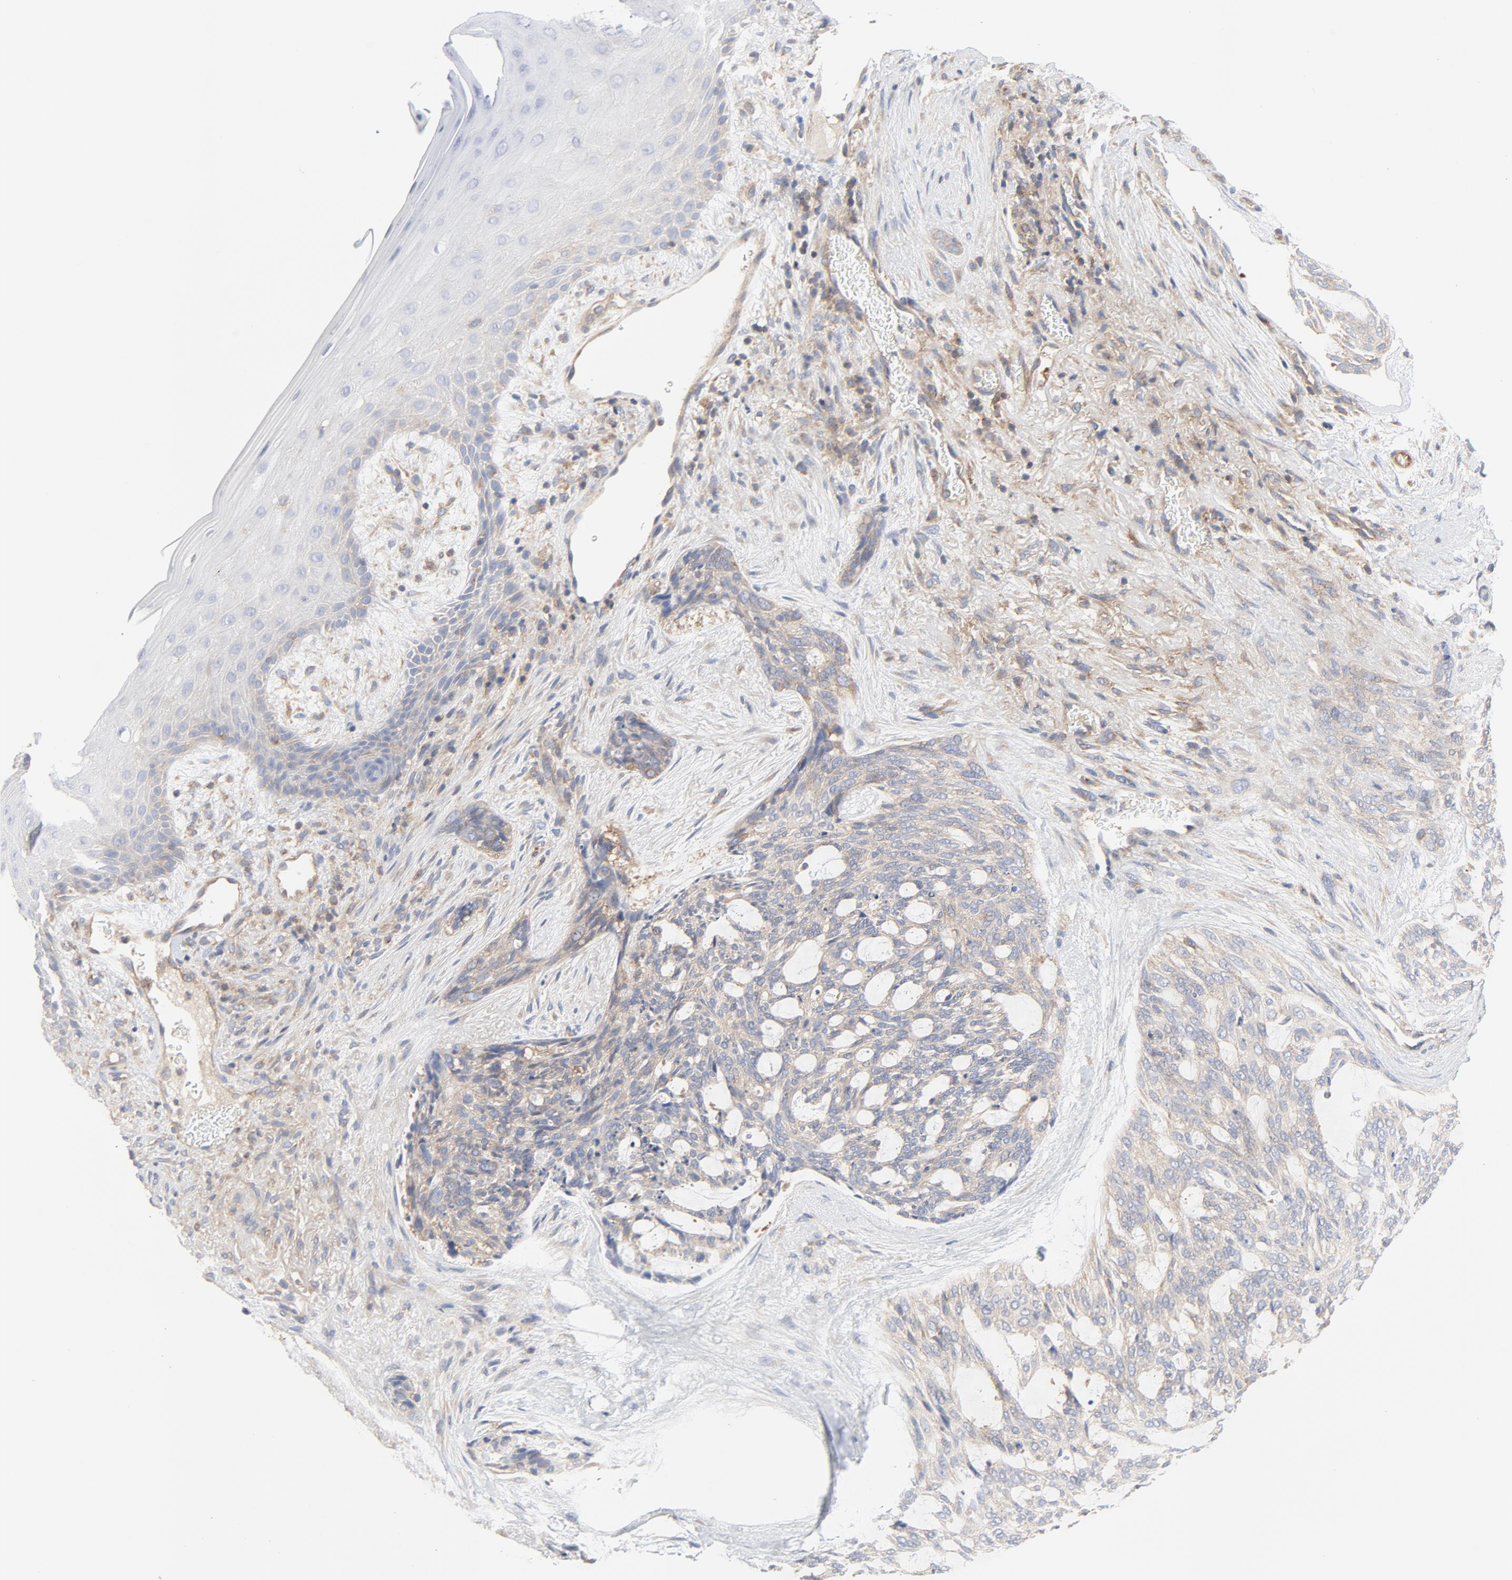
{"staining": {"intensity": "weak", "quantity": "25%-75%", "location": "cytoplasmic/membranous"}, "tissue": "skin cancer", "cell_type": "Tumor cells", "image_type": "cancer", "snomed": [{"axis": "morphology", "description": "Normal tissue, NOS"}, {"axis": "morphology", "description": "Basal cell carcinoma"}, {"axis": "topography", "description": "Skin"}], "caption": "Immunohistochemistry photomicrograph of skin cancer stained for a protein (brown), which shows low levels of weak cytoplasmic/membranous expression in about 25%-75% of tumor cells.", "gene": "RABEP1", "patient": {"sex": "female", "age": 71}}